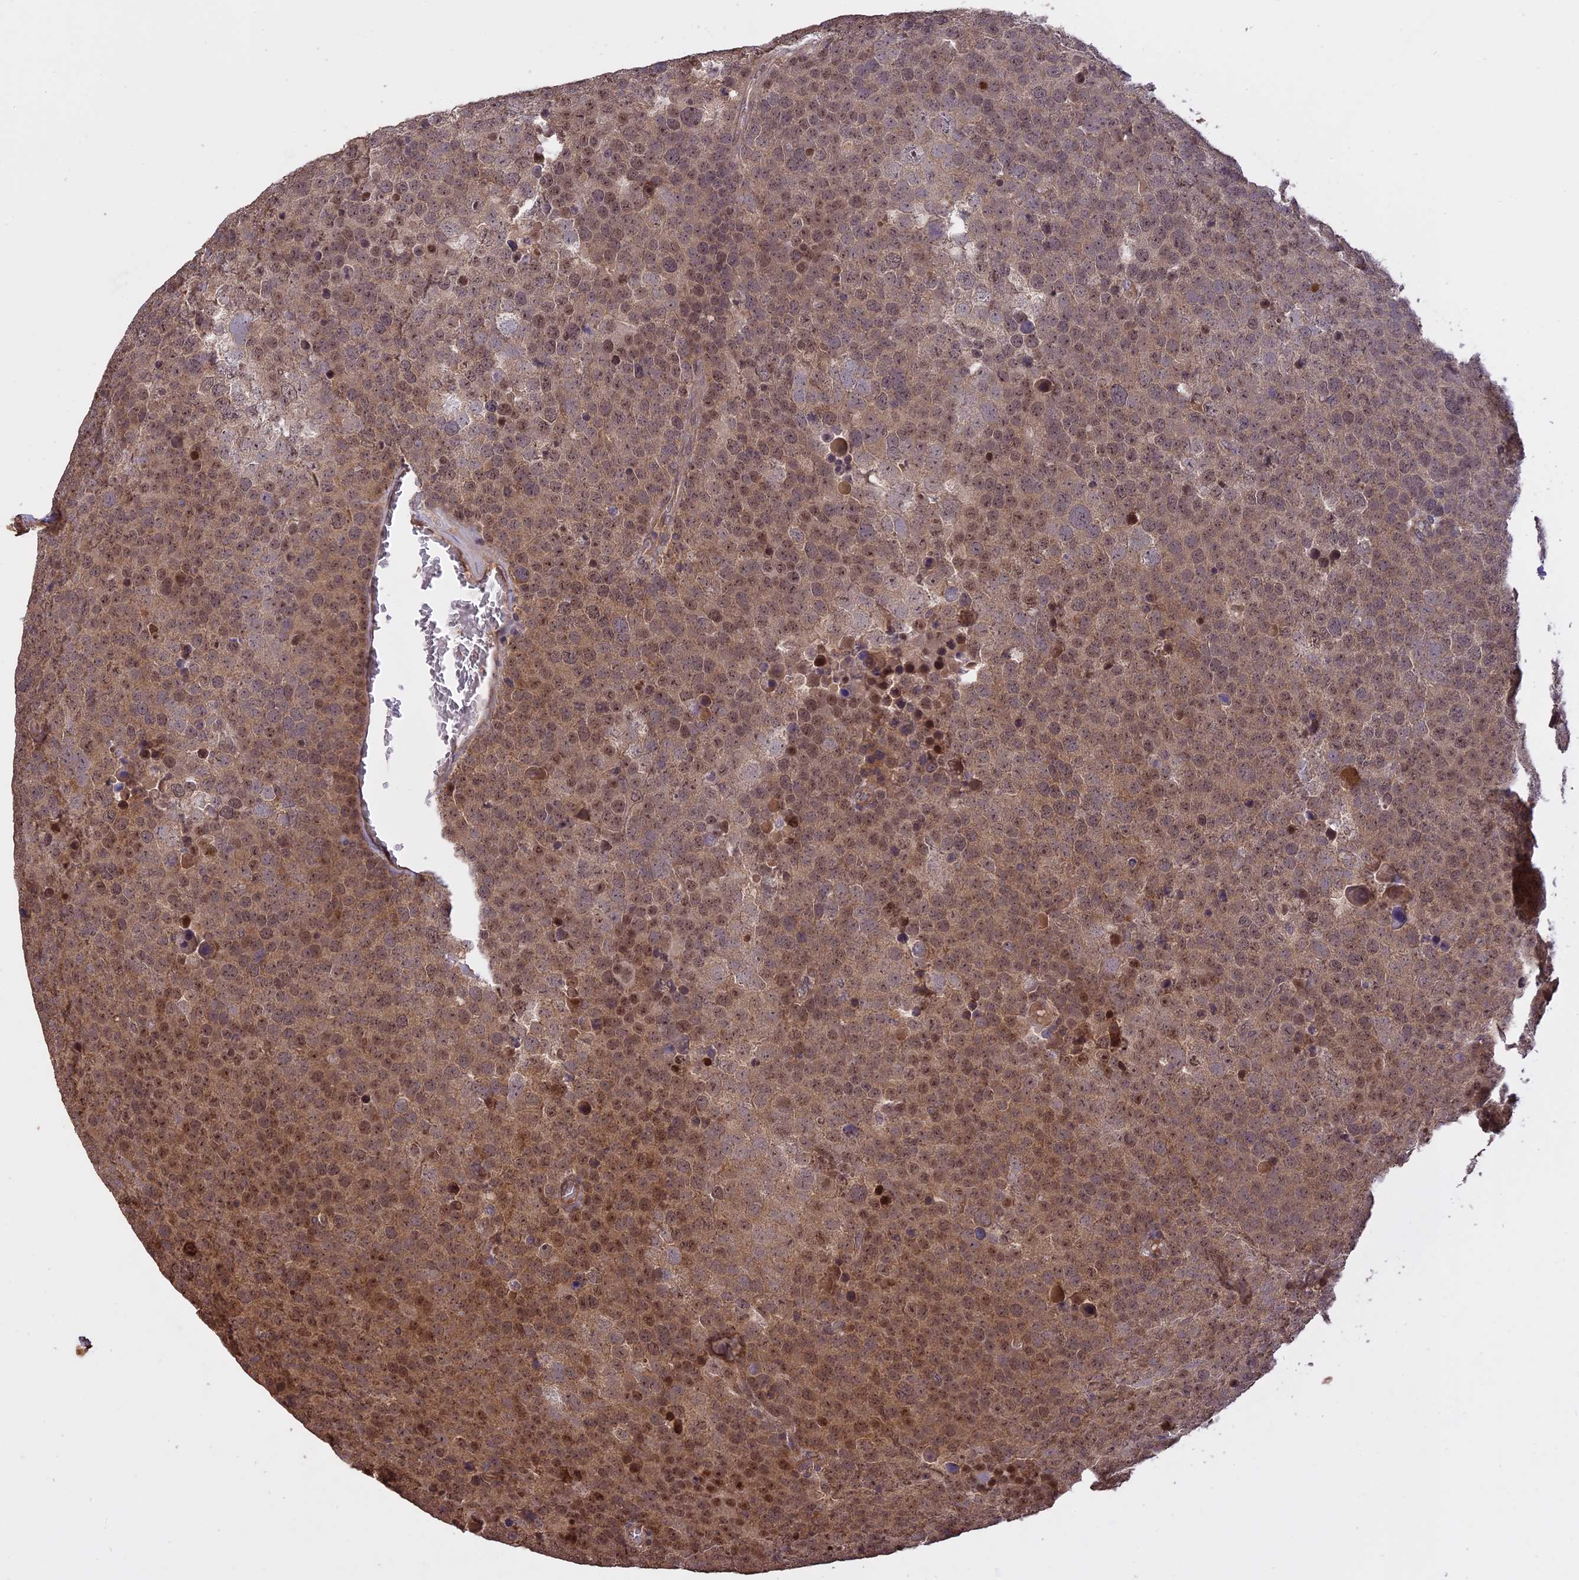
{"staining": {"intensity": "moderate", "quantity": ">75%", "location": "cytoplasmic/membranous,nuclear"}, "tissue": "testis cancer", "cell_type": "Tumor cells", "image_type": "cancer", "snomed": [{"axis": "morphology", "description": "Seminoma, NOS"}, {"axis": "topography", "description": "Testis"}], "caption": "Immunohistochemical staining of human testis cancer displays medium levels of moderate cytoplasmic/membranous and nuclear protein staining in about >75% of tumor cells. (DAB (3,3'-diaminobenzidine) IHC with brightfield microscopy, high magnification).", "gene": "TIGD7", "patient": {"sex": "male", "age": 71}}